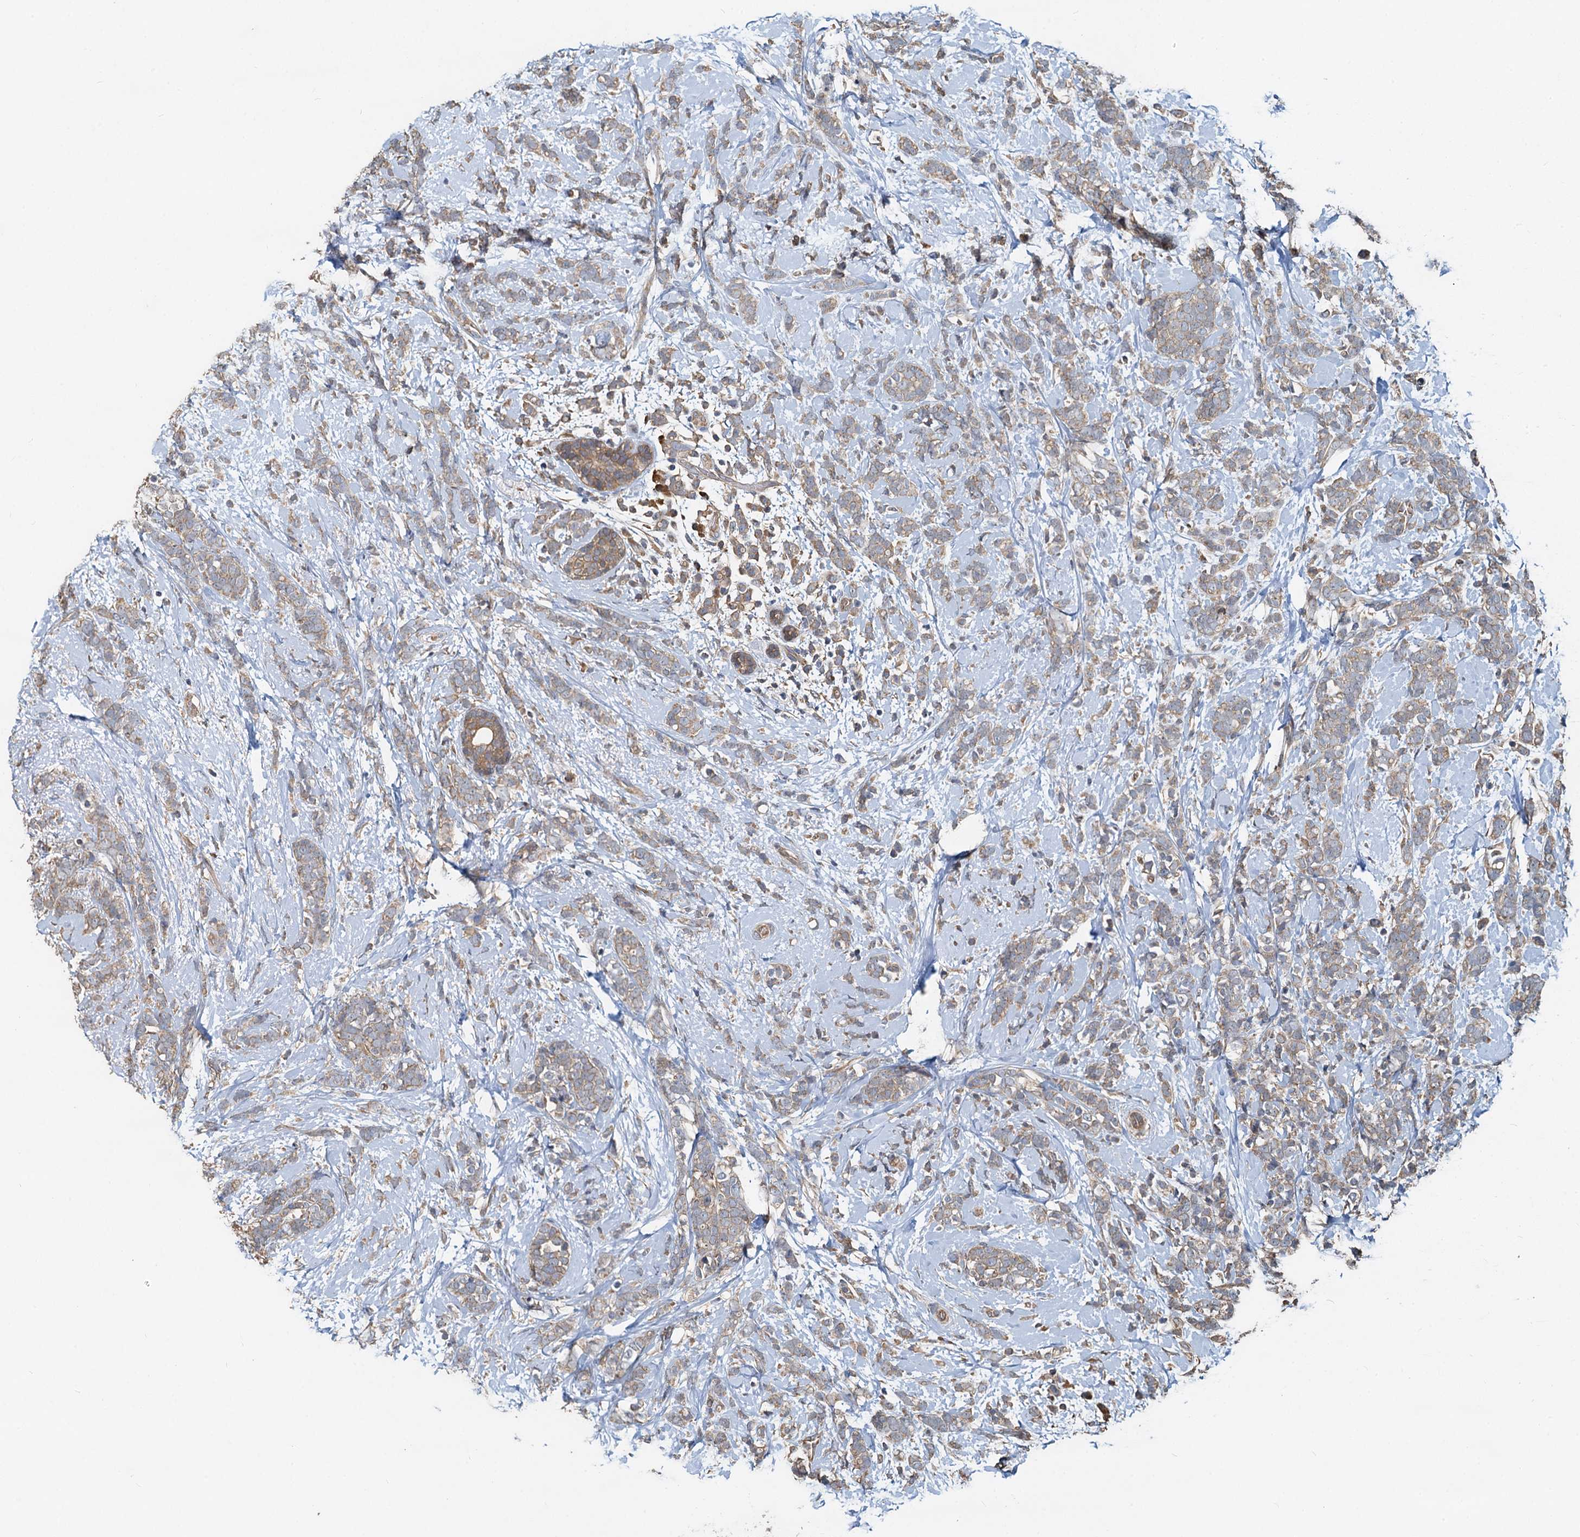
{"staining": {"intensity": "weak", "quantity": ">75%", "location": "cytoplasmic/membranous"}, "tissue": "breast cancer", "cell_type": "Tumor cells", "image_type": "cancer", "snomed": [{"axis": "morphology", "description": "Lobular carcinoma"}, {"axis": "topography", "description": "Breast"}], "caption": "Tumor cells display low levels of weak cytoplasmic/membranous positivity in about >75% of cells in human breast cancer.", "gene": "HYI", "patient": {"sex": "female", "age": 58}}